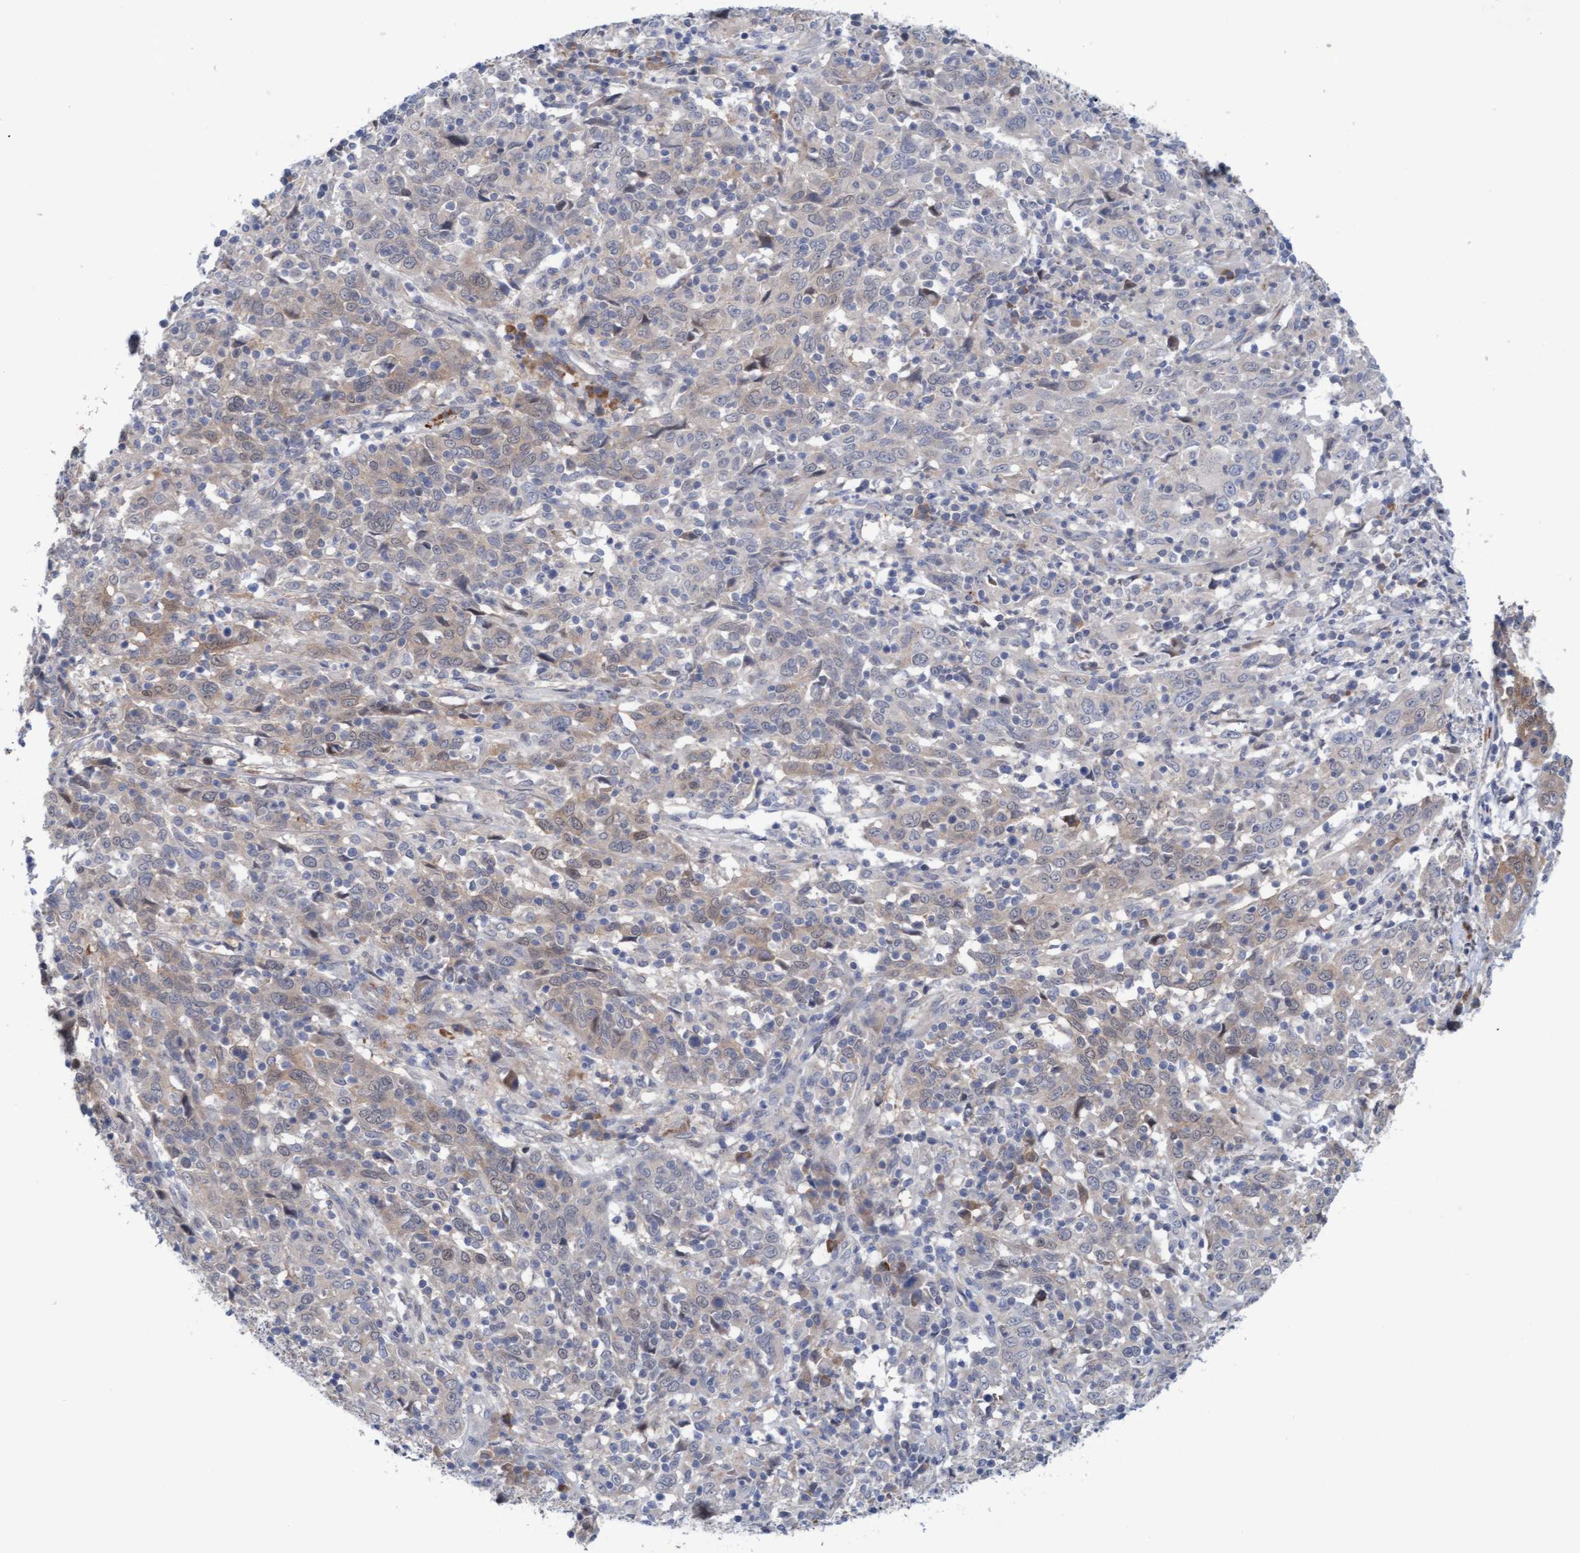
{"staining": {"intensity": "moderate", "quantity": "25%-75%", "location": "cytoplasmic/membranous"}, "tissue": "cervical cancer", "cell_type": "Tumor cells", "image_type": "cancer", "snomed": [{"axis": "morphology", "description": "Squamous cell carcinoma, NOS"}, {"axis": "topography", "description": "Cervix"}], "caption": "Human cervical squamous cell carcinoma stained with a protein marker shows moderate staining in tumor cells.", "gene": "PLCD1", "patient": {"sex": "female", "age": 46}}